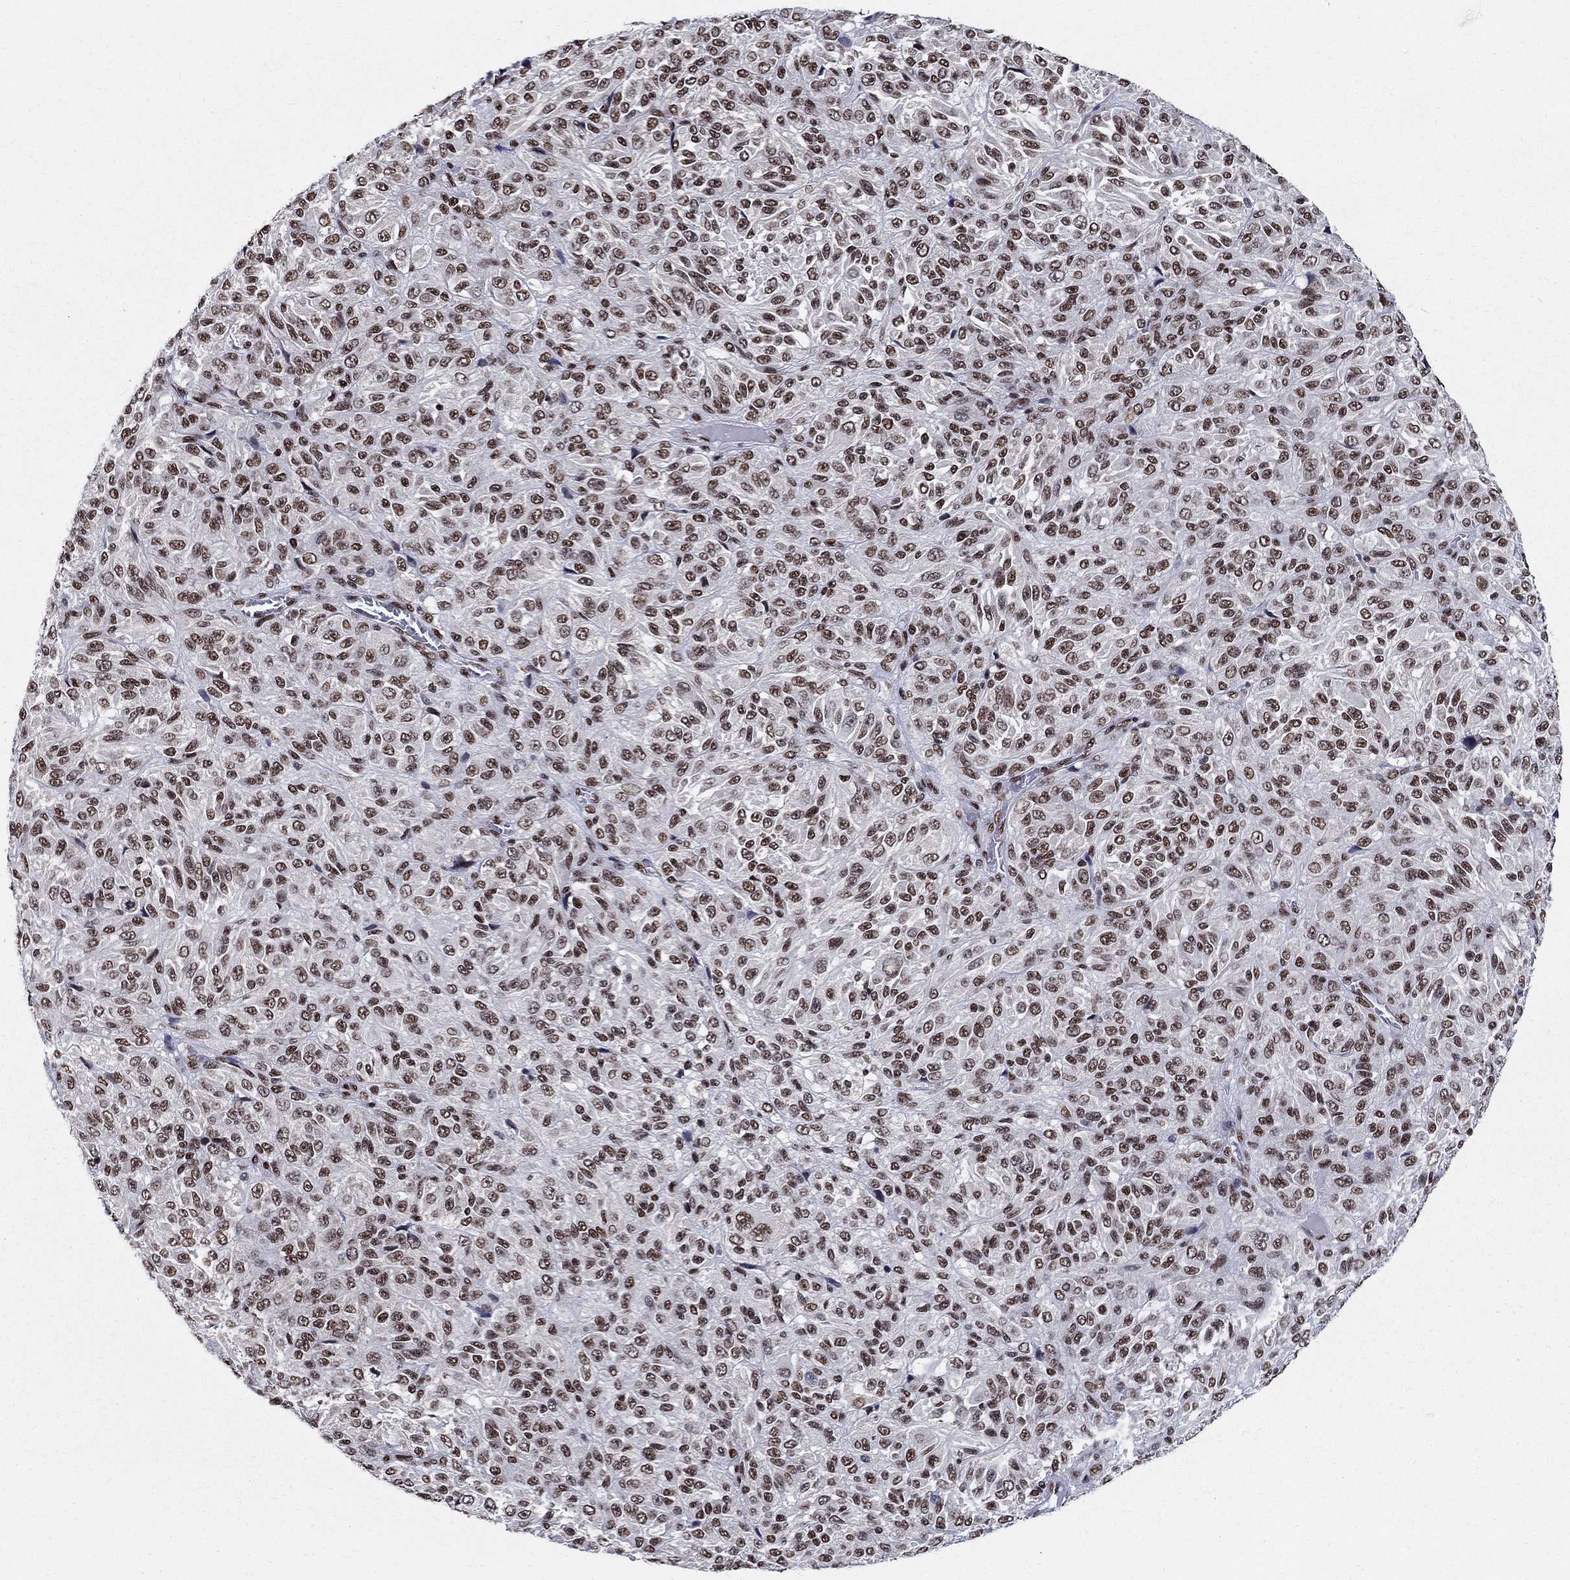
{"staining": {"intensity": "moderate", "quantity": ">75%", "location": "nuclear"}, "tissue": "melanoma", "cell_type": "Tumor cells", "image_type": "cancer", "snomed": [{"axis": "morphology", "description": "Malignant melanoma, Metastatic site"}, {"axis": "topography", "description": "Brain"}], "caption": "Melanoma tissue shows moderate nuclear expression in about >75% of tumor cells", "gene": "FBXO16", "patient": {"sex": "female", "age": 56}}